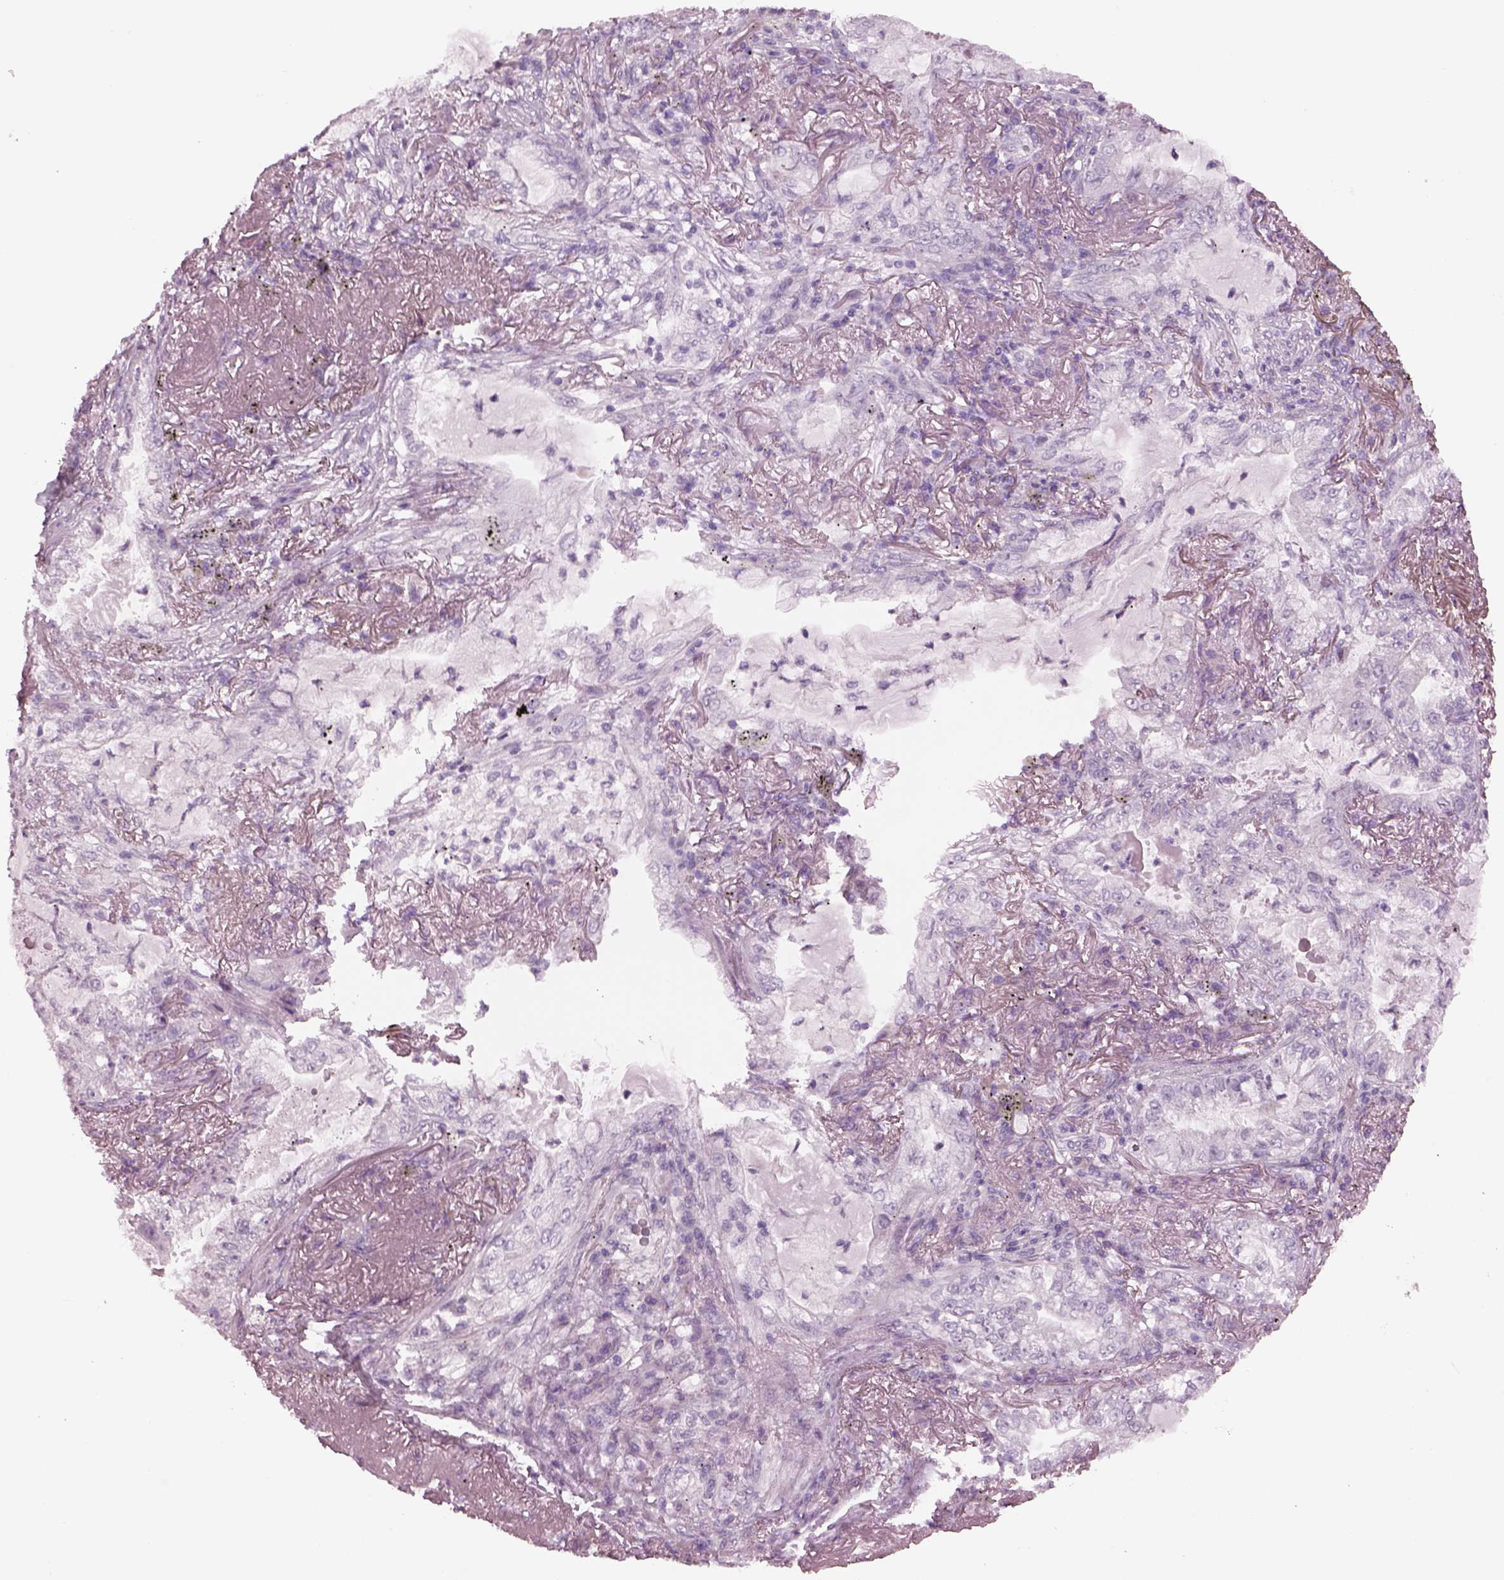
{"staining": {"intensity": "negative", "quantity": "none", "location": "none"}, "tissue": "lung cancer", "cell_type": "Tumor cells", "image_type": "cancer", "snomed": [{"axis": "morphology", "description": "Adenocarcinoma, NOS"}, {"axis": "topography", "description": "Lung"}], "caption": "Immunohistochemistry (IHC) of human adenocarcinoma (lung) reveals no staining in tumor cells. (DAB IHC with hematoxylin counter stain).", "gene": "CYLC1", "patient": {"sex": "female", "age": 73}}